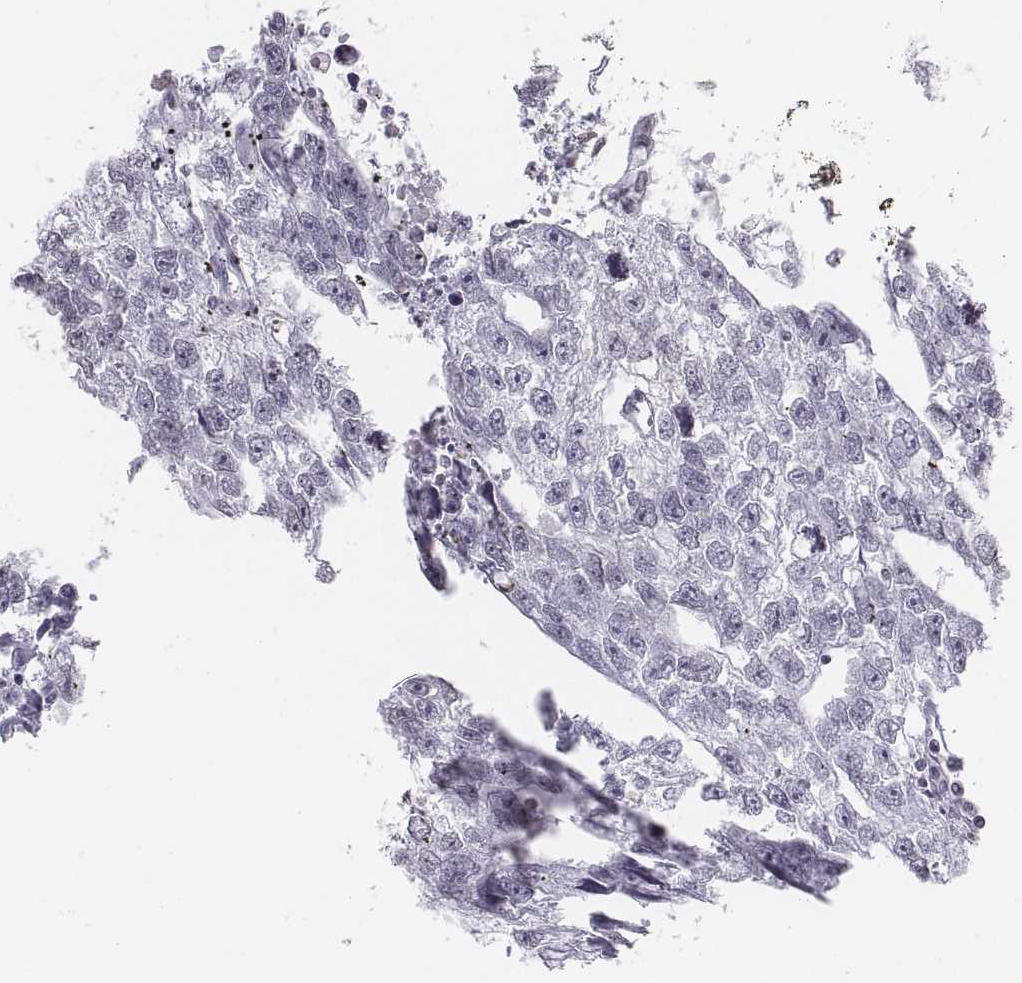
{"staining": {"intensity": "negative", "quantity": "none", "location": "none"}, "tissue": "testis cancer", "cell_type": "Tumor cells", "image_type": "cancer", "snomed": [{"axis": "morphology", "description": "Carcinoma, Embryonal, NOS"}, {"axis": "morphology", "description": "Teratoma, malignant, NOS"}, {"axis": "topography", "description": "Testis"}], "caption": "This photomicrograph is of testis teratoma (malignant) stained with immunohistochemistry (IHC) to label a protein in brown with the nuclei are counter-stained blue. There is no expression in tumor cells. Brightfield microscopy of IHC stained with DAB (3,3'-diaminobenzidine) (brown) and hematoxylin (blue), captured at high magnification.", "gene": "BARHL1", "patient": {"sex": "male", "age": 44}}